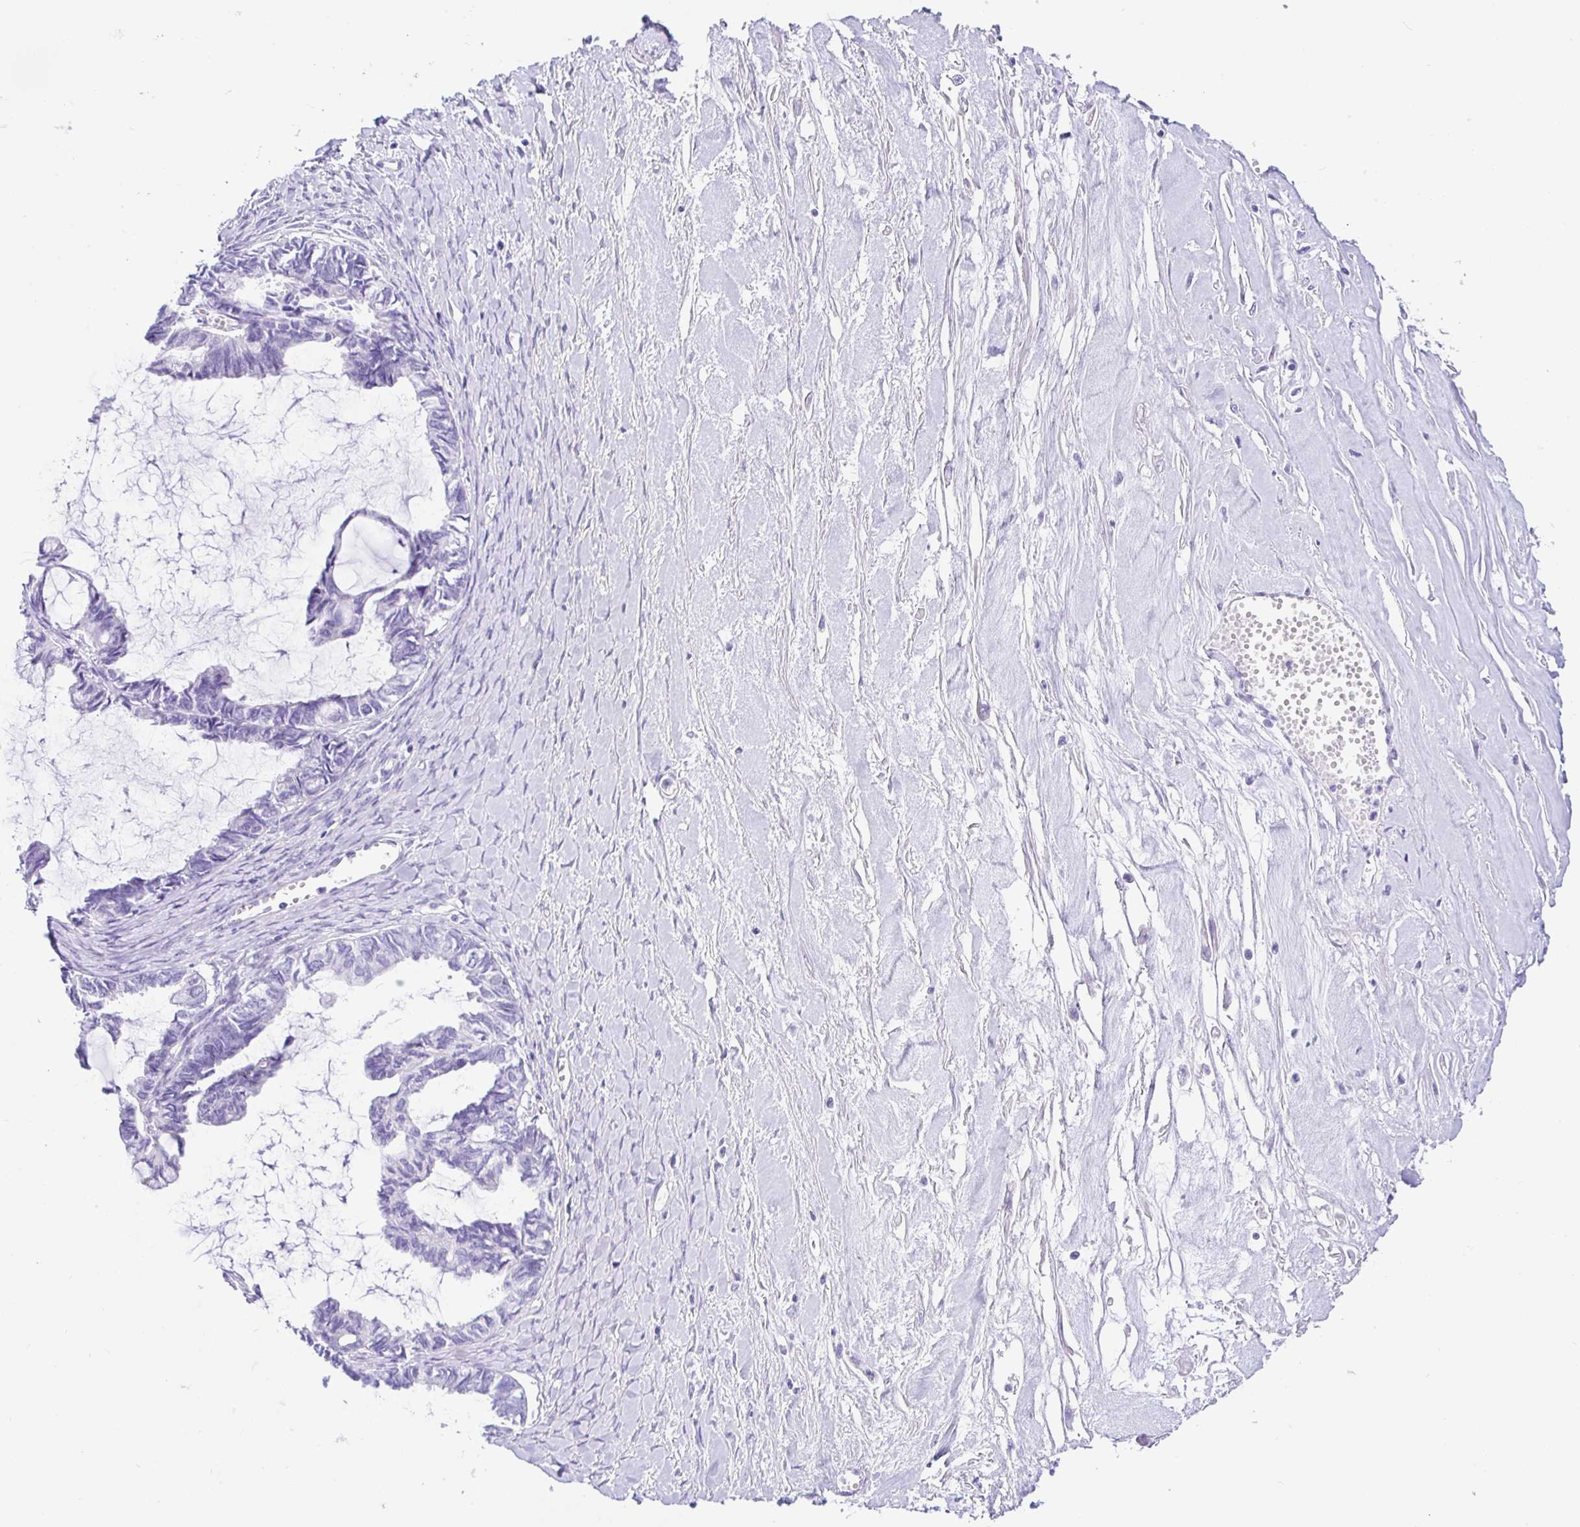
{"staining": {"intensity": "negative", "quantity": "none", "location": "none"}, "tissue": "ovarian cancer", "cell_type": "Tumor cells", "image_type": "cancer", "snomed": [{"axis": "morphology", "description": "Cystadenocarcinoma, mucinous, NOS"}, {"axis": "topography", "description": "Ovary"}], "caption": "Tumor cells show no significant positivity in ovarian mucinous cystadenocarcinoma.", "gene": "PRAMEF19", "patient": {"sex": "female", "age": 61}}